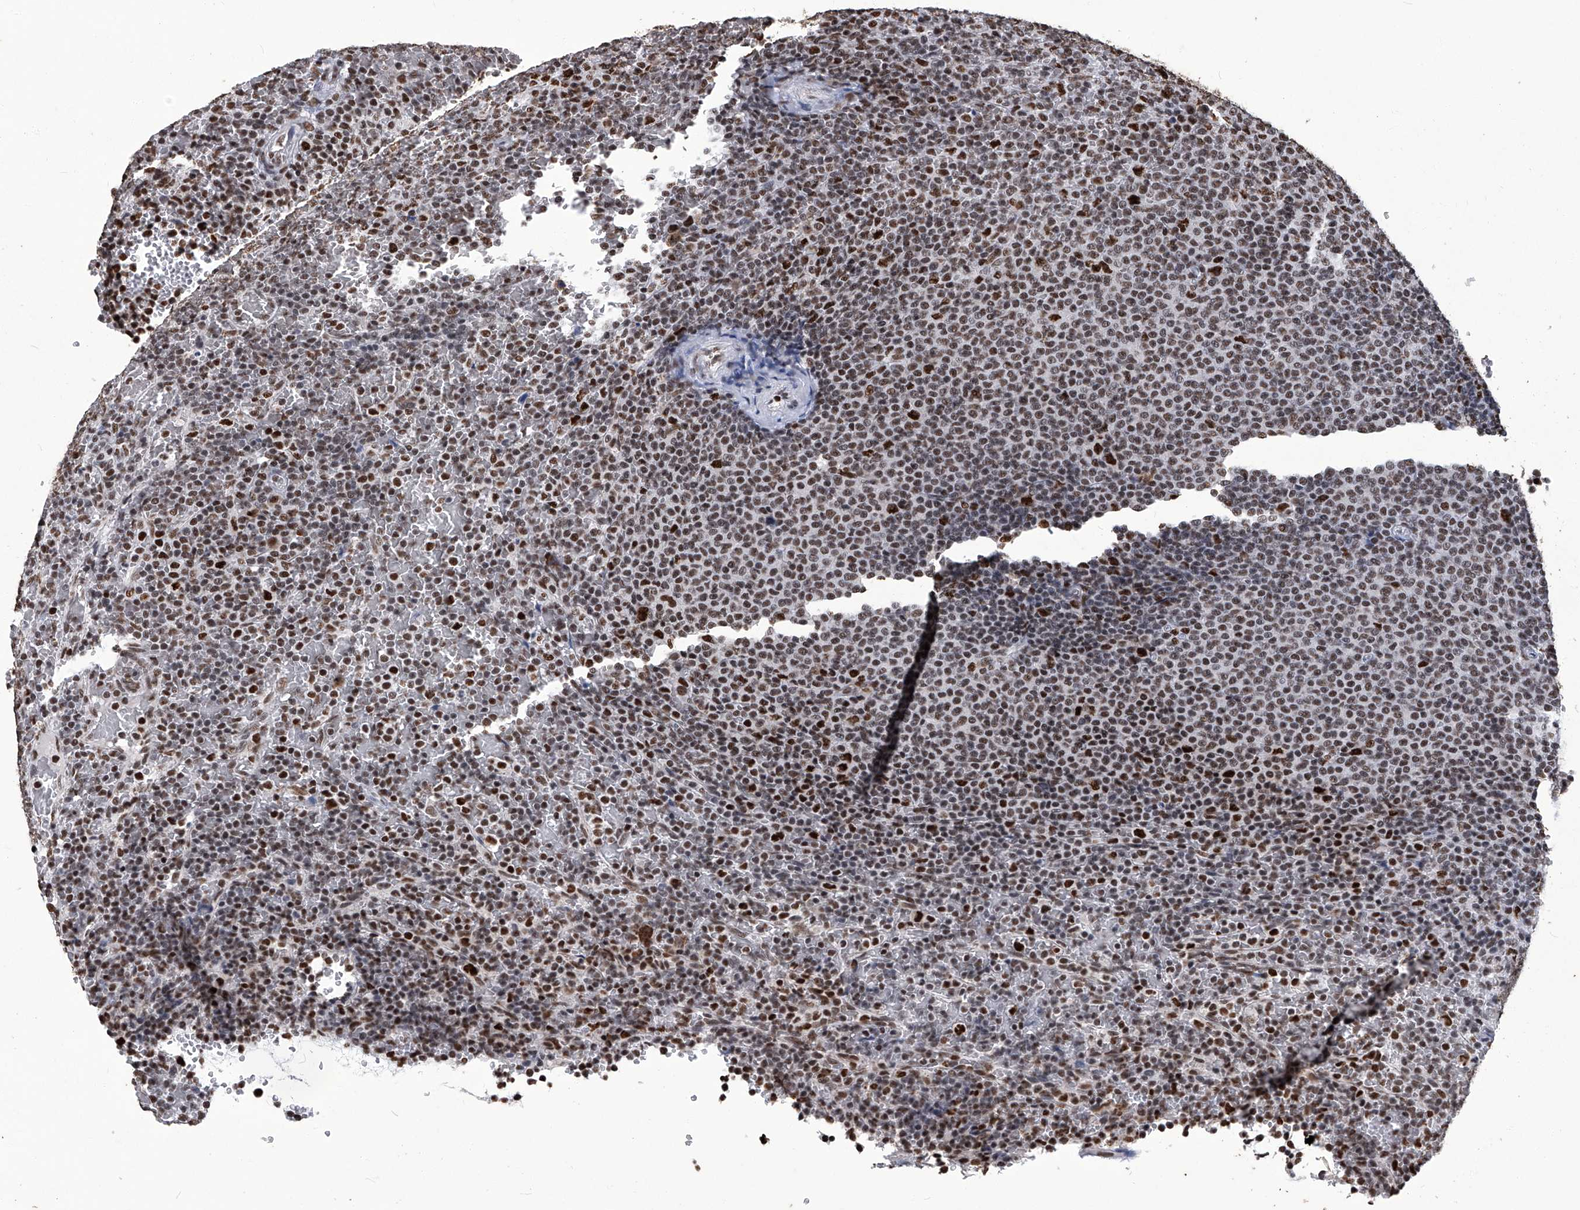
{"staining": {"intensity": "moderate", "quantity": ">75%", "location": "nuclear"}, "tissue": "lymphoma", "cell_type": "Tumor cells", "image_type": "cancer", "snomed": [{"axis": "morphology", "description": "Malignant lymphoma, non-Hodgkin's type, Low grade"}, {"axis": "topography", "description": "Spleen"}], "caption": "IHC micrograph of neoplastic tissue: human lymphoma stained using immunohistochemistry (IHC) demonstrates medium levels of moderate protein expression localized specifically in the nuclear of tumor cells, appearing as a nuclear brown color.", "gene": "HBP1", "patient": {"sex": "female", "age": 77}}